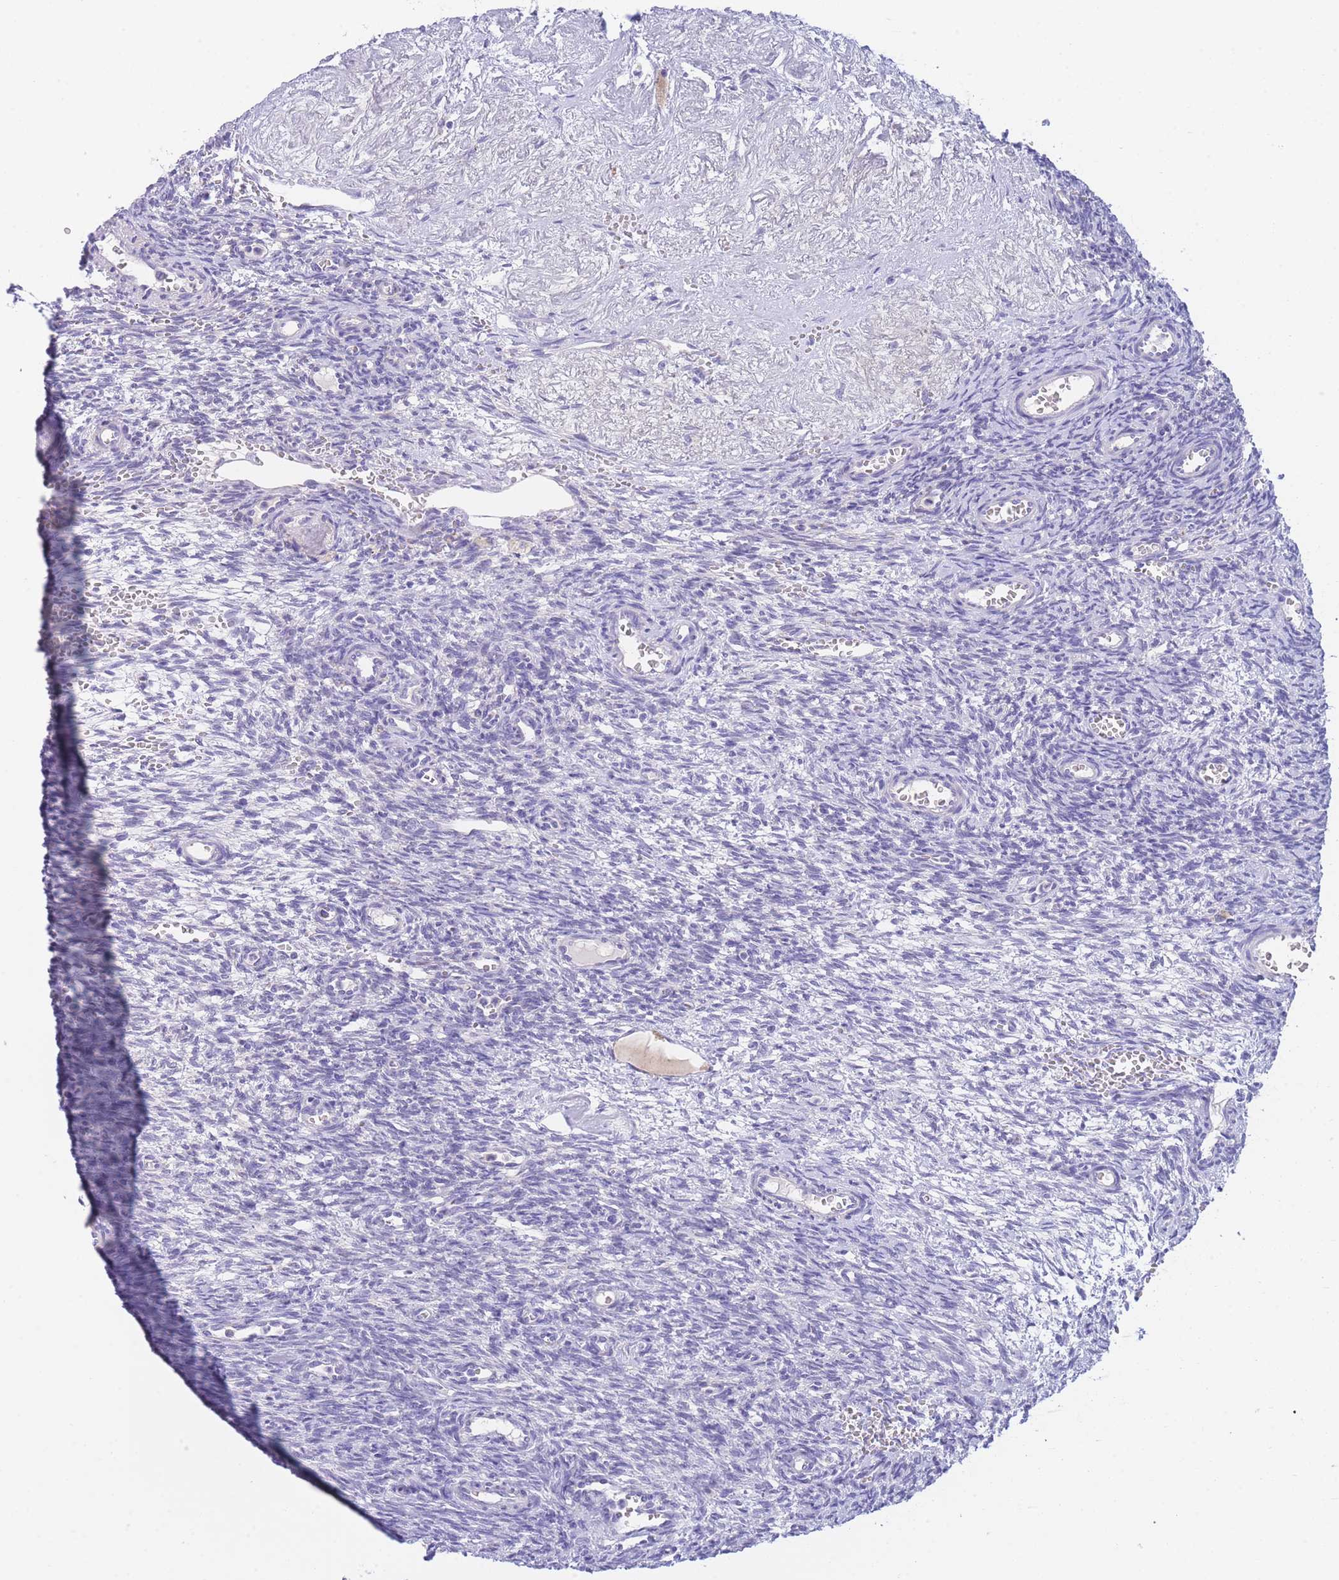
{"staining": {"intensity": "negative", "quantity": "none", "location": "none"}, "tissue": "ovary", "cell_type": "Ovarian stroma cells", "image_type": "normal", "snomed": [{"axis": "morphology", "description": "Normal tissue, NOS"}, {"axis": "topography", "description": "Ovary"}], "caption": "The photomicrograph shows no staining of ovarian stroma cells in unremarkable ovary.", "gene": "PCDHB3", "patient": {"sex": "female", "age": 39}}